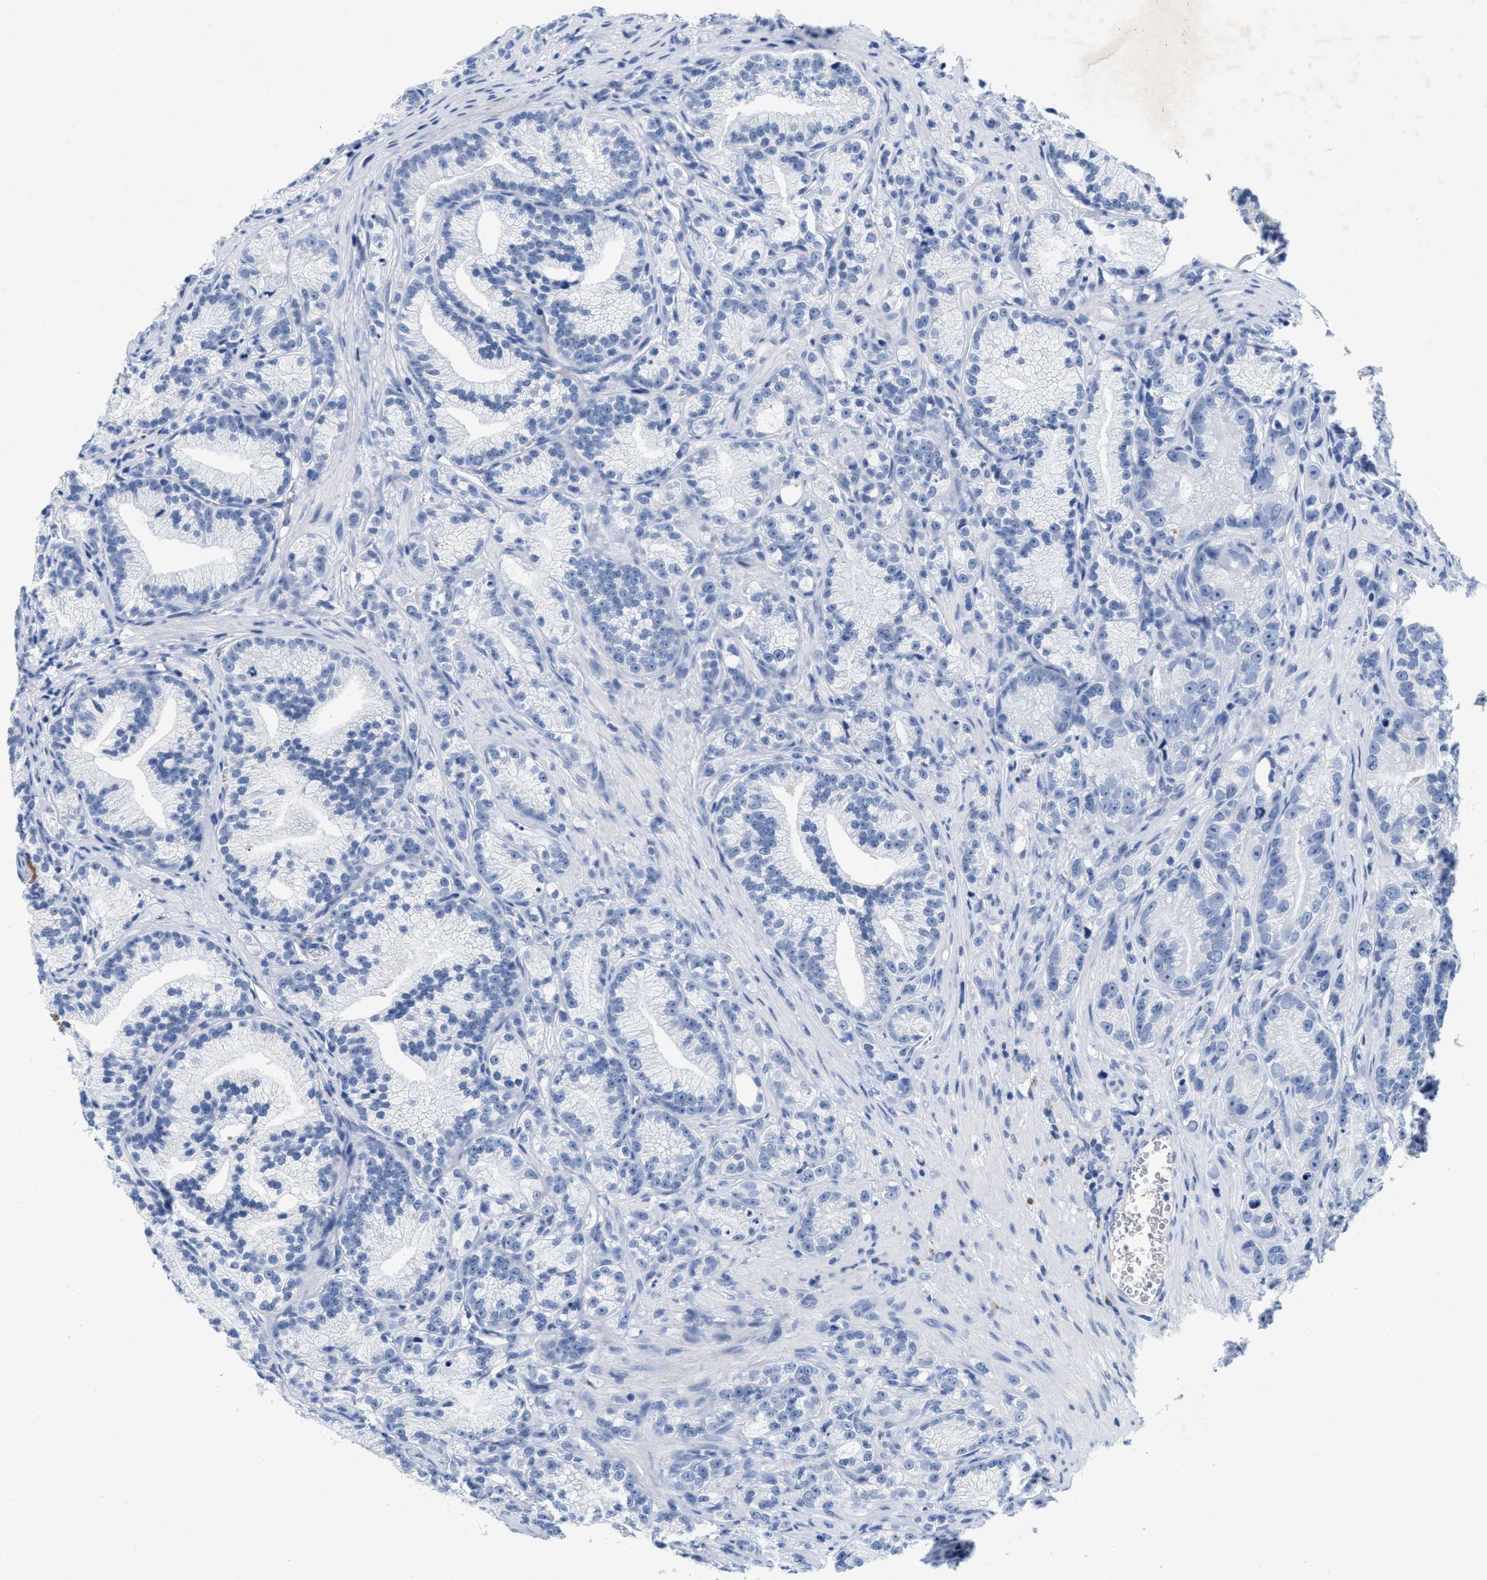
{"staining": {"intensity": "negative", "quantity": "none", "location": "none"}, "tissue": "prostate cancer", "cell_type": "Tumor cells", "image_type": "cancer", "snomed": [{"axis": "morphology", "description": "Adenocarcinoma, Low grade"}, {"axis": "topography", "description": "Prostate"}], "caption": "The immunohistochemistry photomicrograph has no significant positivity in tumor cells of prostate adenocarcinoma (low-grade) tissue.", "gene": "TTC3", "patient": {"sex": "male", "age": 89}}